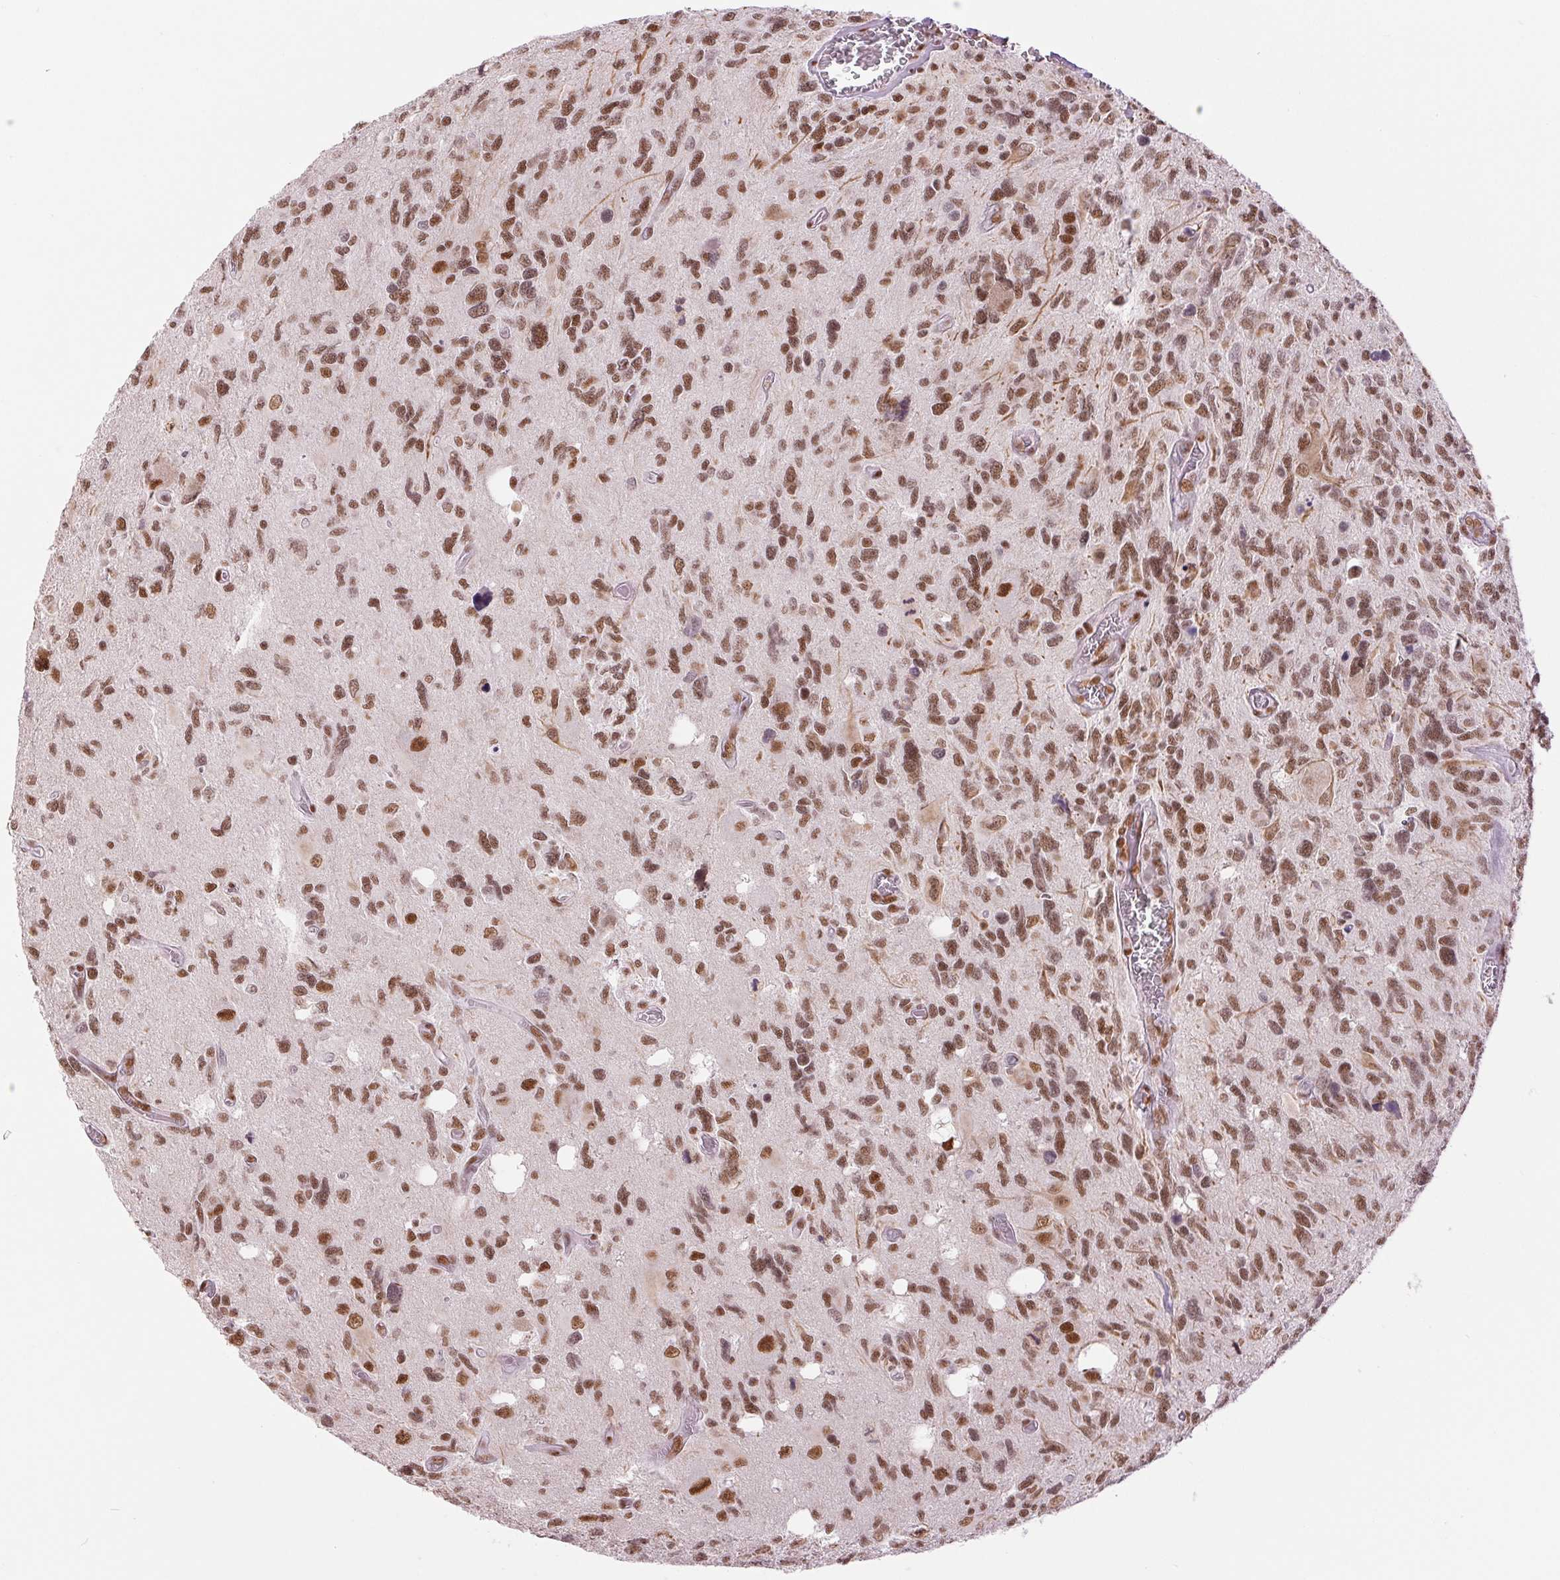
{"staining": {"intensity": "moderate", "quantity": ">75%", "location": "nuclear"}, "tissue": "glioma", "cell_type": "Tumor cells", "image_type": "cancer", "snomed": [{"axis": "morphology", "description": "Glioma, malignant, High grade"}, {"axis": "topography", "description": "Brain"}], "caption": "Immunohistochemical staining of malignant glioma (high-grade) exhibits medium levels of moderate nuclear protein expression in about >75% of tumor cells.", "gene": "ZFR2", "patient": {"sex": "male", "age": 49}}